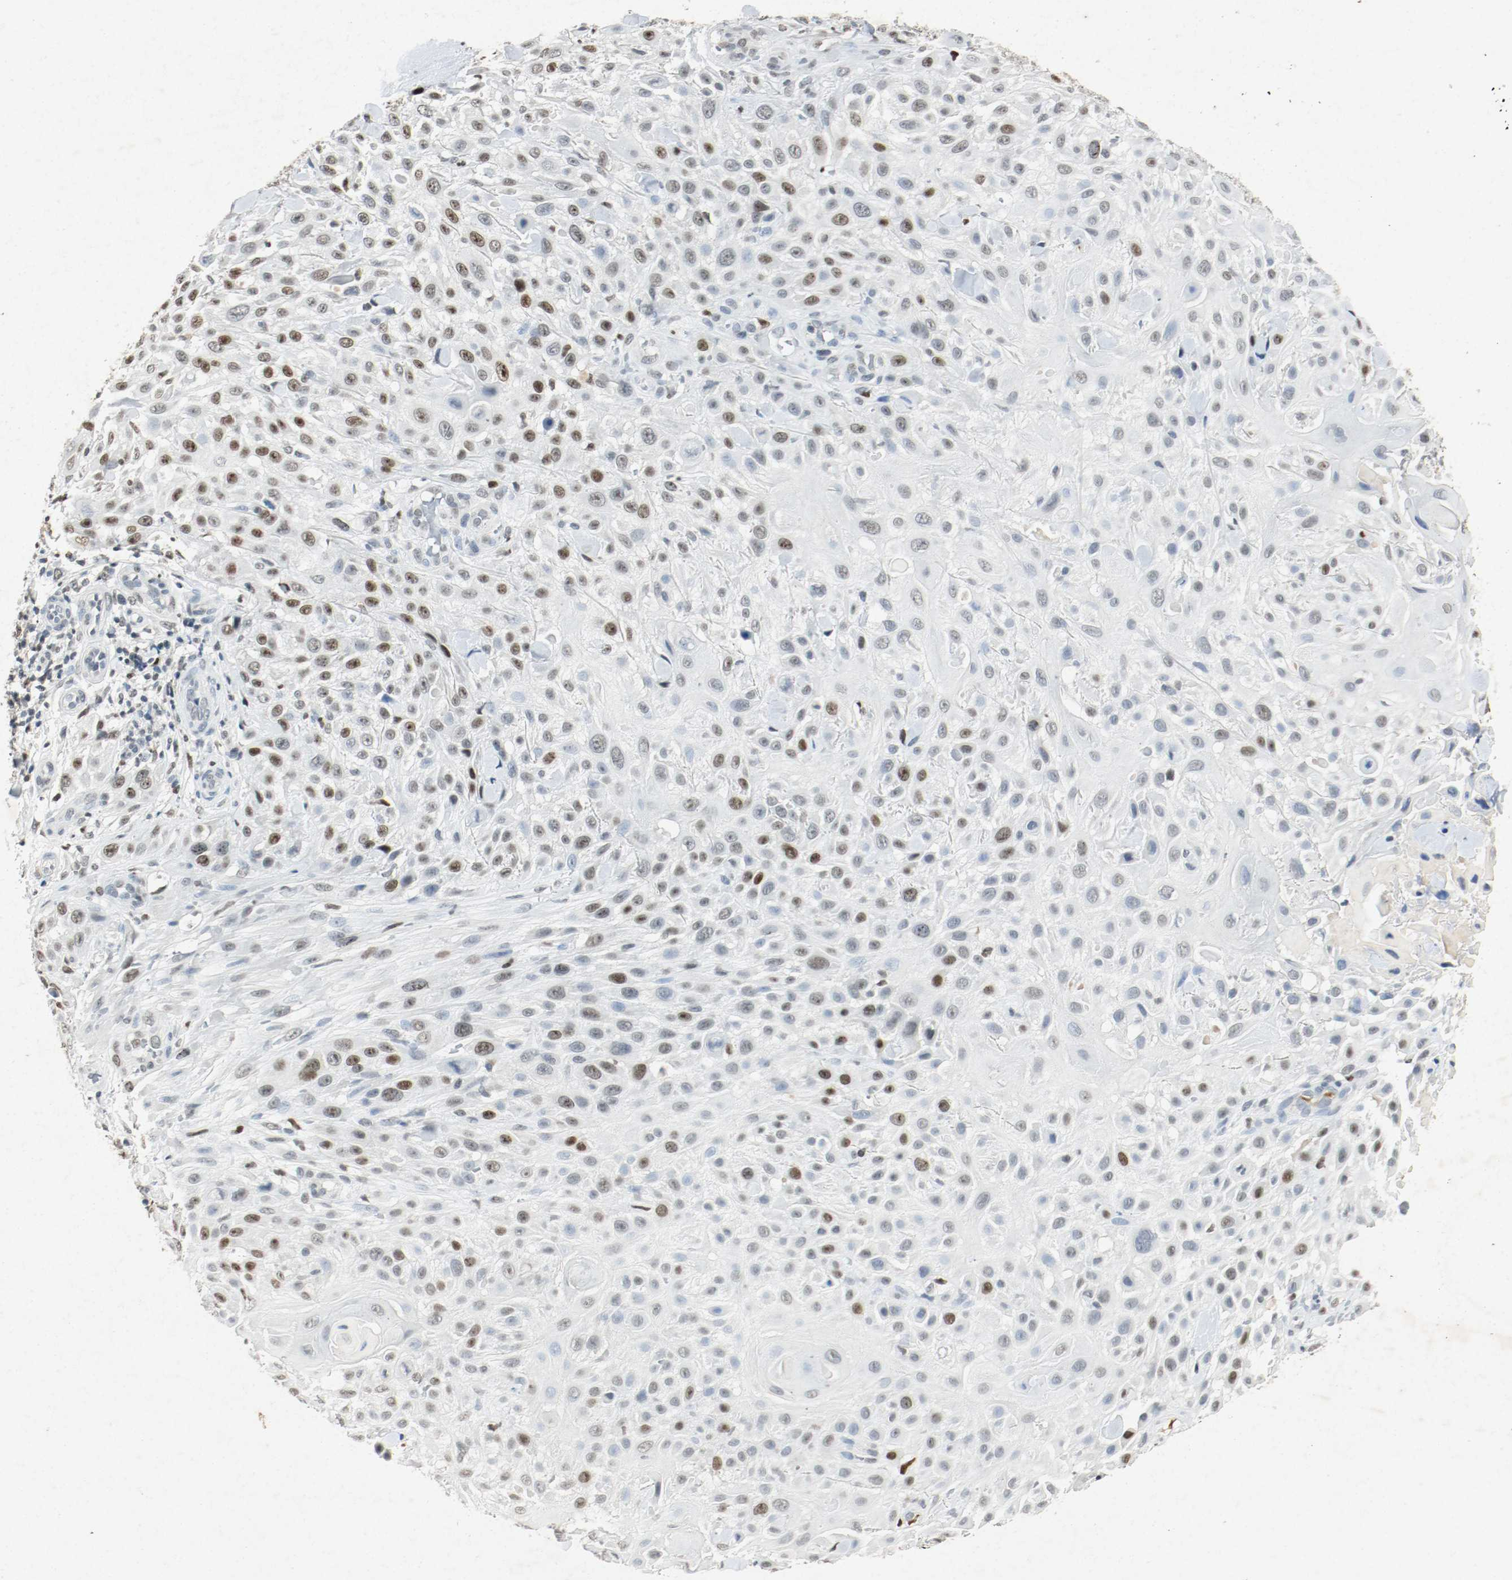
{"staining": {"intensity": "moderate", "quantity": "25%-75%", "location": "nuclear"}, "tissue": "skin cancer", "cell_type": "Tumor cells", "image_type": "cancer", "snomed": [{"axis": "morphology", "description": "Squamous cell carcinoma, NOS"}, {"axis": "topography", "description": "Skin"}], "caption": "Squamous cell carcinoma (skin) stained with immunohistochemistry (IHC) demonstrates moderate nuclear expression in about 25%-75% of tumor cells.", "gene": "DNMT1", "patient": {"sex": "female", "age": 42}}